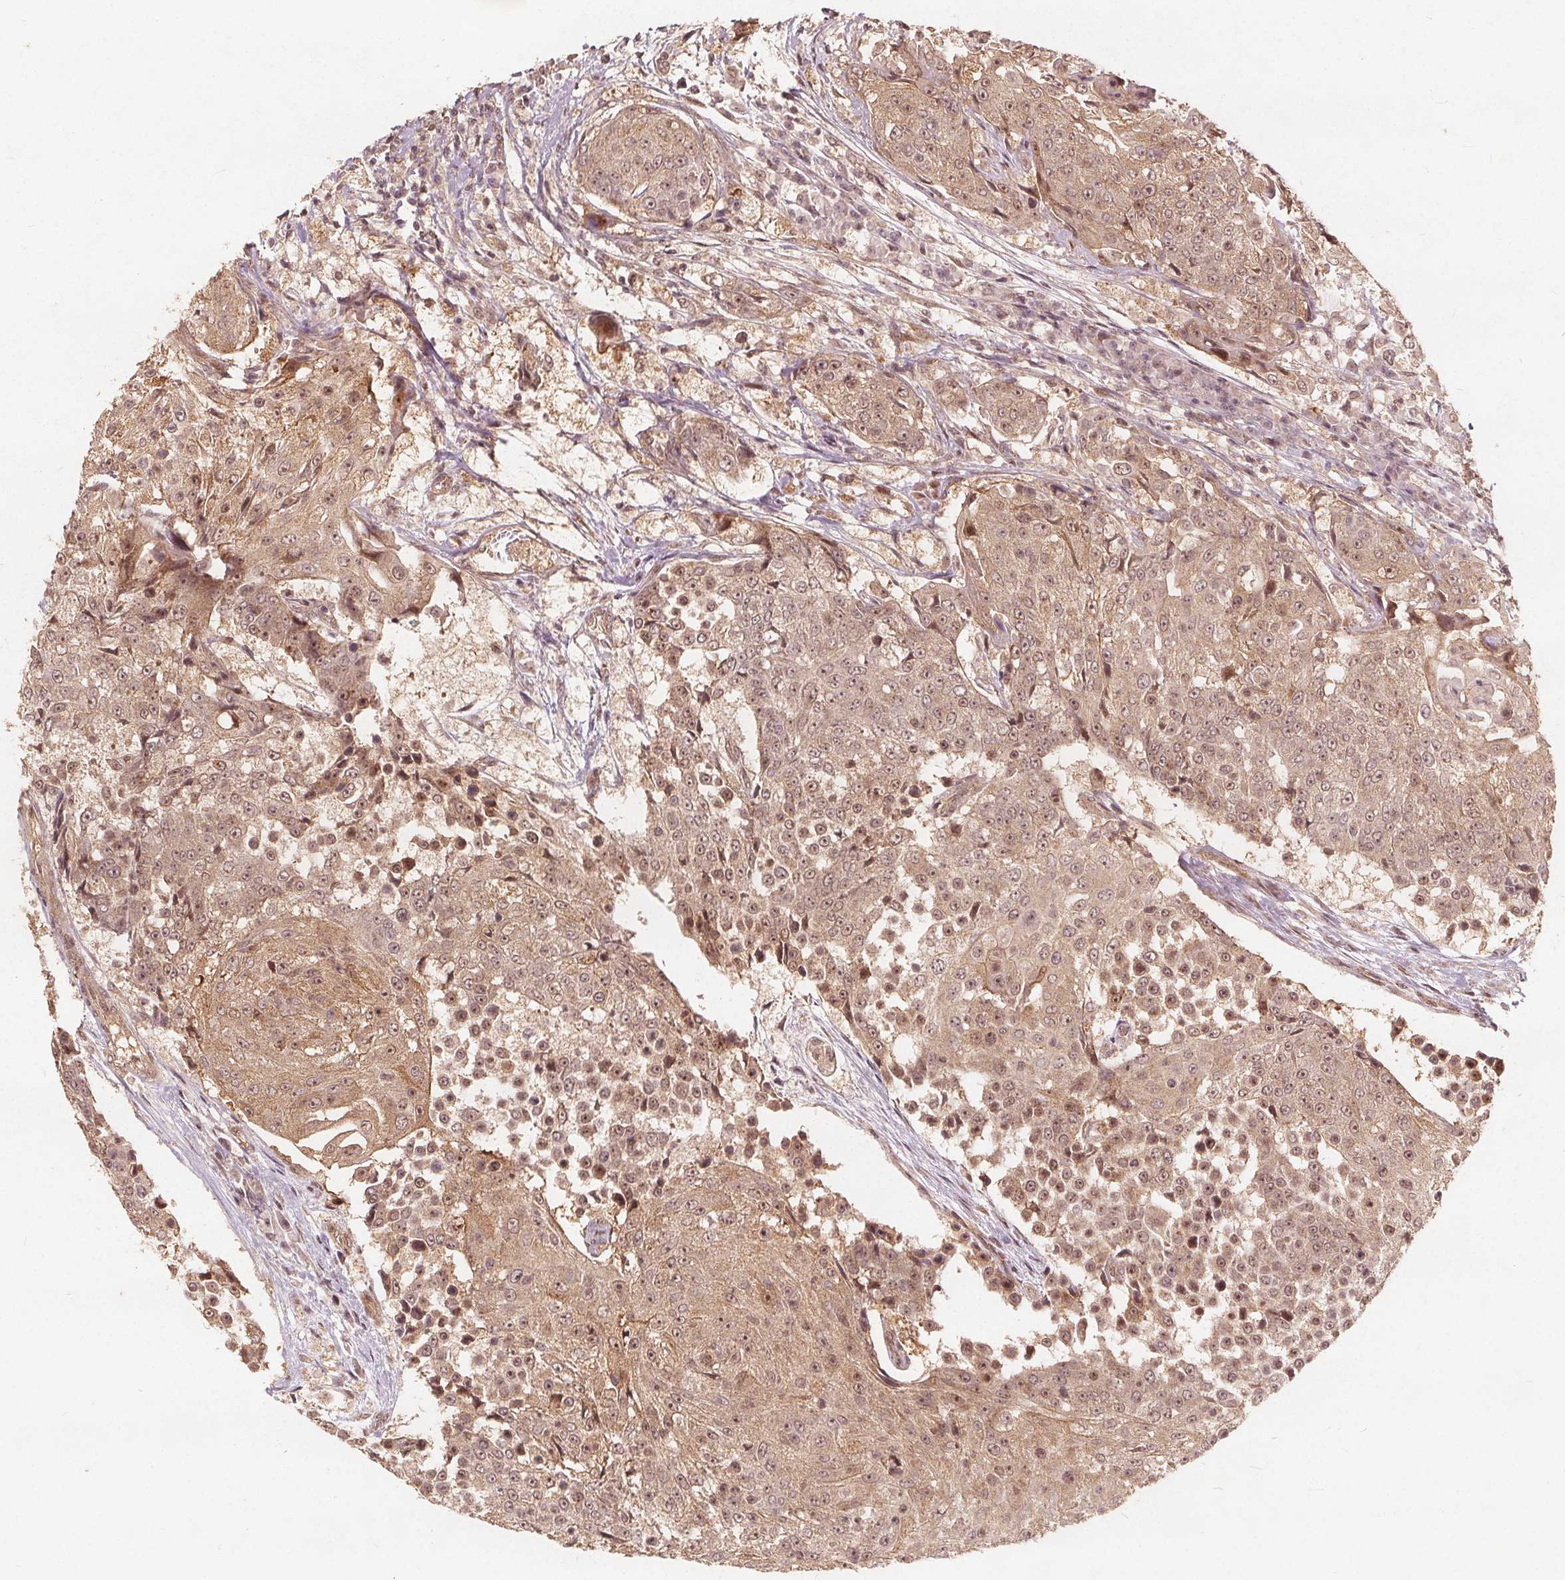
{"staining": {"intensity": "weak", "quantity": ">75%", "location": "cytoplasmic/membranous,nuclear"}, "tissue": "urothelial cancer", "cell_type": "Tumor cells", "image_type": "cancer", "snomed": [{"axis": "morphology", "description": "Urothelial carcinoma, High grade"}, {"axis": "topography", "description": "Urinary bladder"}], "caption": "Urothelial carcinoma (high-grade) stained with a brown dye reveals weak cytoplasmic/membranous and nuclear positive expression in approximately >75% of tumor cells.", "gene": "PPP1CB", "patient": {"sex": "female", "age": 63}}